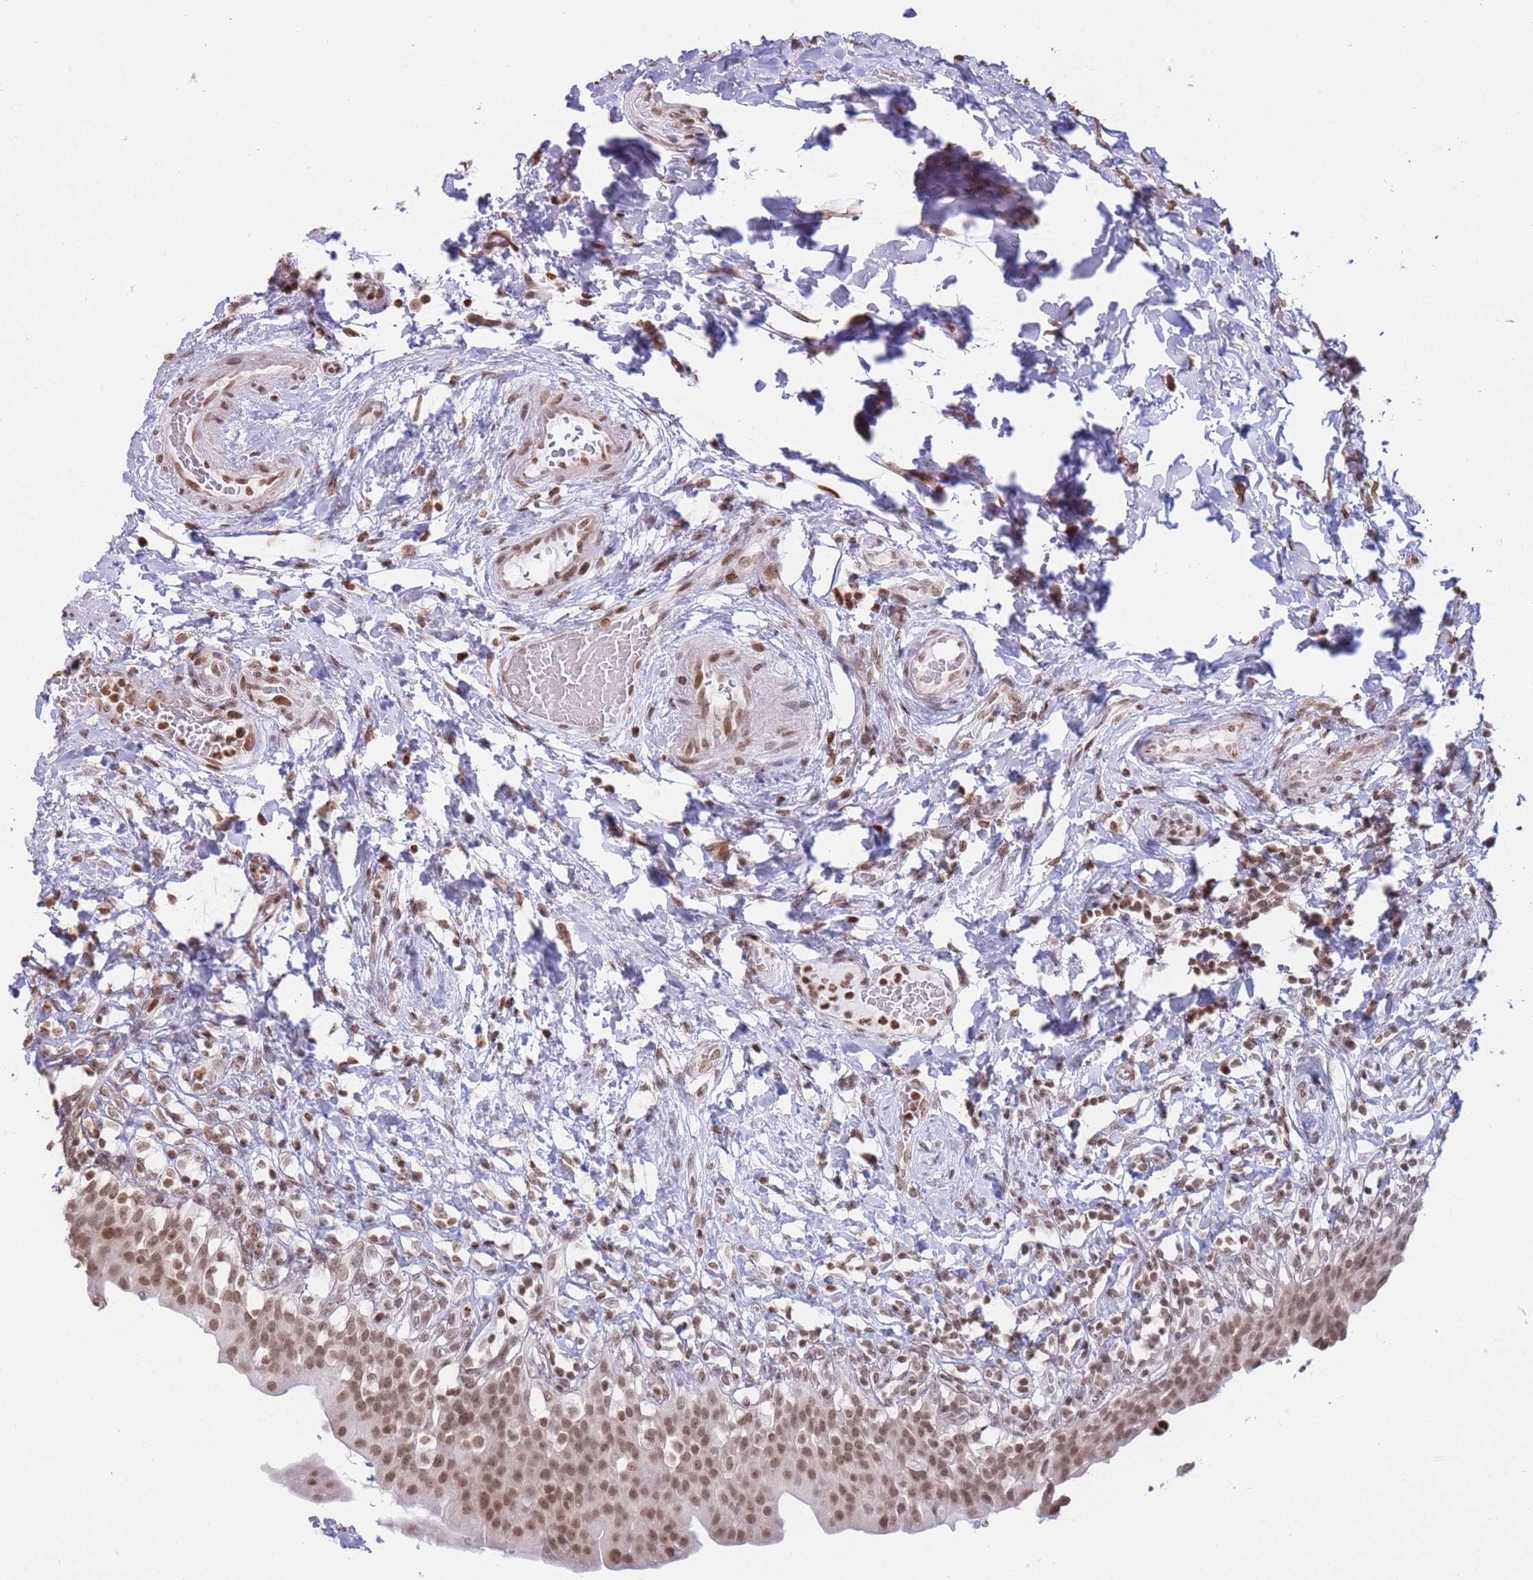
{"staining": {"intensity": "moderate", "quantity": ">75%", "location": "nuclear"}, "tissue": "urinary bladder", "cell_type": "Urothelial cells", "image_type": "normal", "snomed": [{"axis": "morphology", "description": "Normal tissue, NOS"}, {"axis": "morphology", "description": "Inflammation, NOS"}, {"axis": "topography", "description": "Urinary bladder"}], "caption": "Urinary bladder stained with immunohistochemistry shows moderate nuclear expression in about >75% of urothelial cells. The protein is shown in brown color, while the nuclei are stained blue.", "gene": "SHISAL1", "patient": {"sex": "male", "age": 64}}